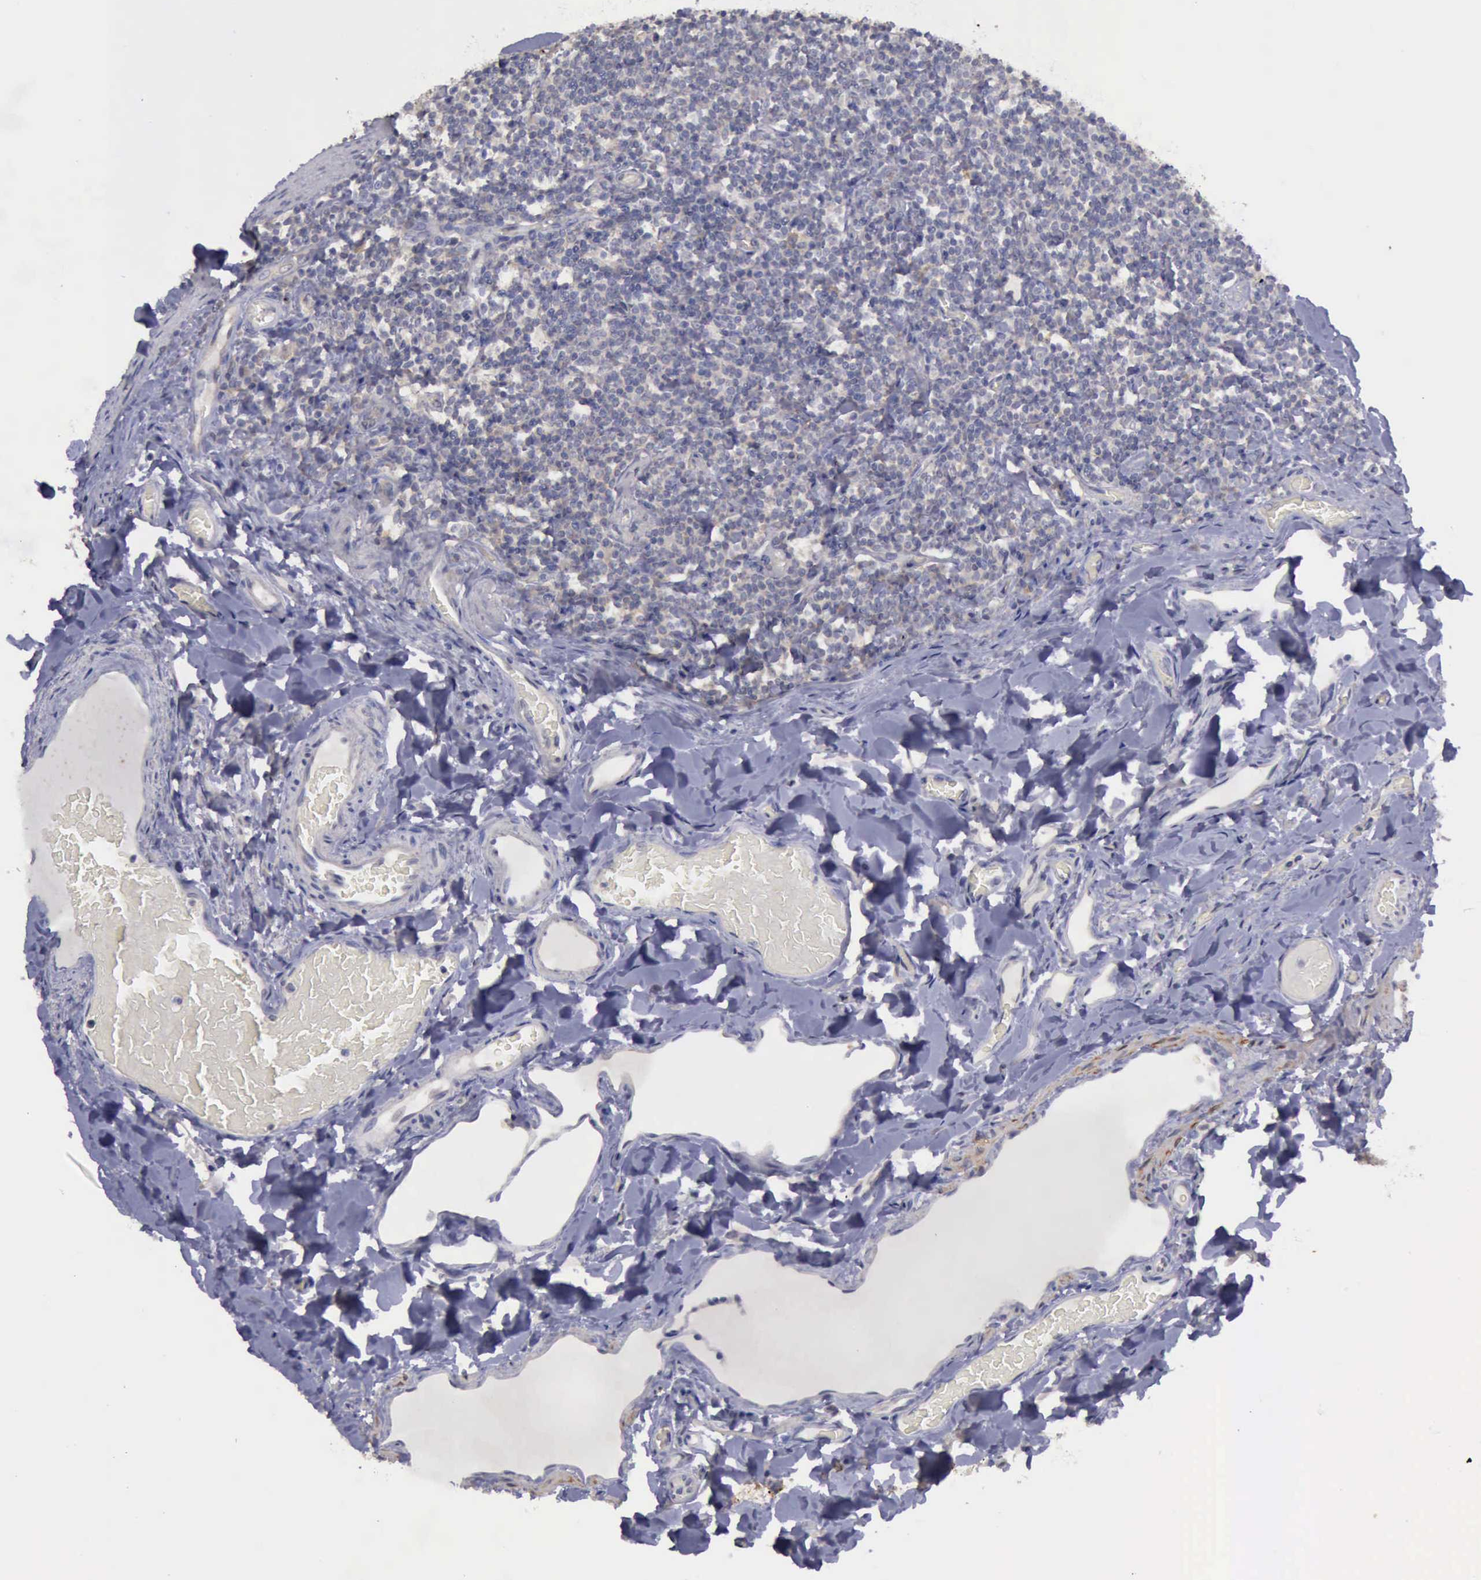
{"staining": {"intensity": "negative", "quantity": "none", "location": "none"}, "tissue": "duodenum", "cell_type": "Glandular cells", "image_type": "normal", "snomed": [{"axis": "morphology", "description": "Normal tissue, NOS"}, {"axis": "topography", "description": "Duodenum"}], "caption": "Micrograph shows no protein expression in glandular cells of unremarkable duodenum. (IHC, brightfield microscopy, high magnification).", "gene": "PHKA1", "patient": {"sex": "male", "age": 66}}